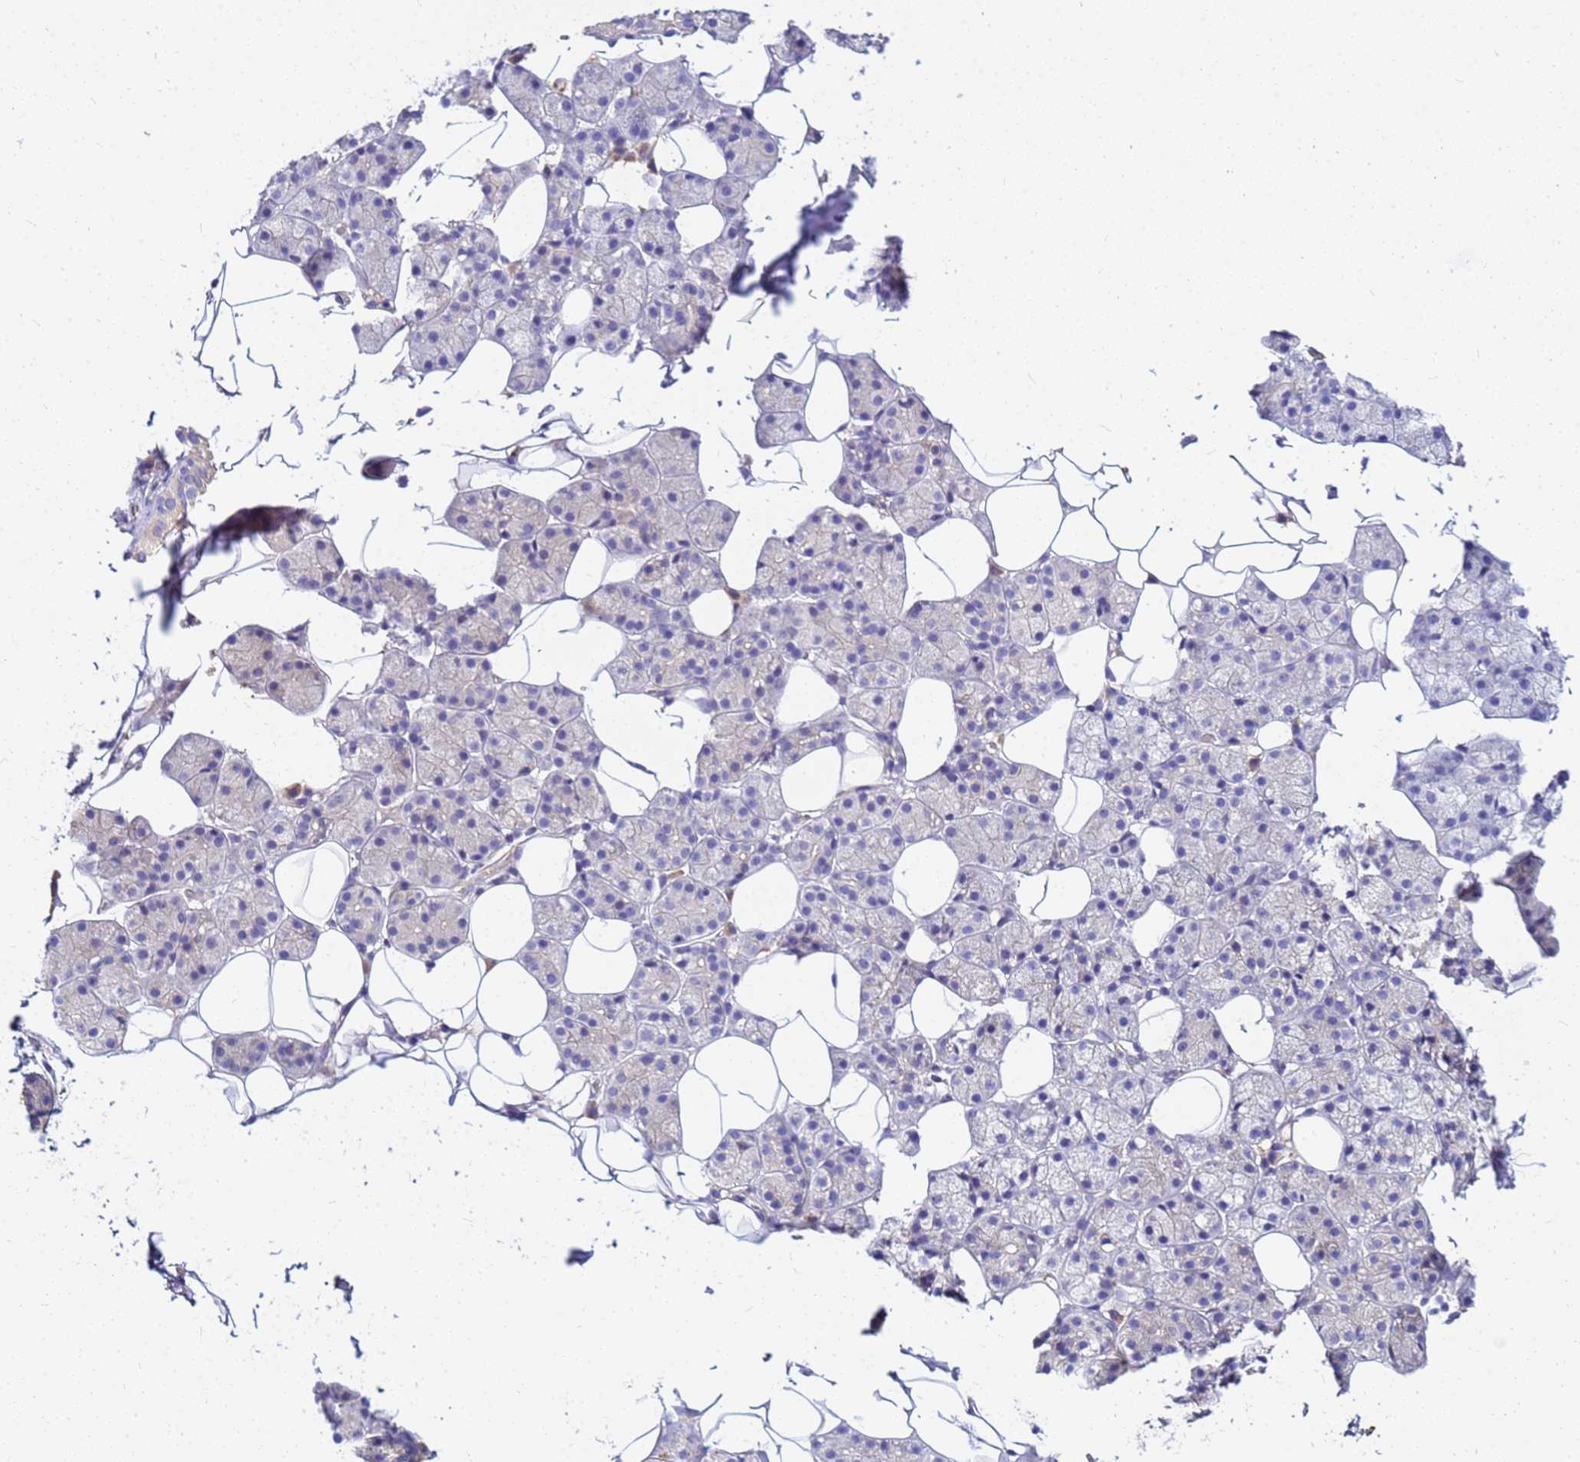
{"staining": {"intensity": "negative", "quantity": "none", "location": "none"}, "tissue": "salivary gland", "cell_type": "Glandular cells", "image_type": "normal", "snomed": [{"axis": "morphology", "description": "Normal tissue, NOS"}, {"axis": "topography", "description": "Salivary gland"}], "caption": "An IHC photomicrograph of normal salivary gland is shown. There is no staining in glandular cells of salivary gland. (DAB IHC with hematoxylin counter stain).", "gene": "DPRX", "patient": {"sex": "female", "age": 33}}